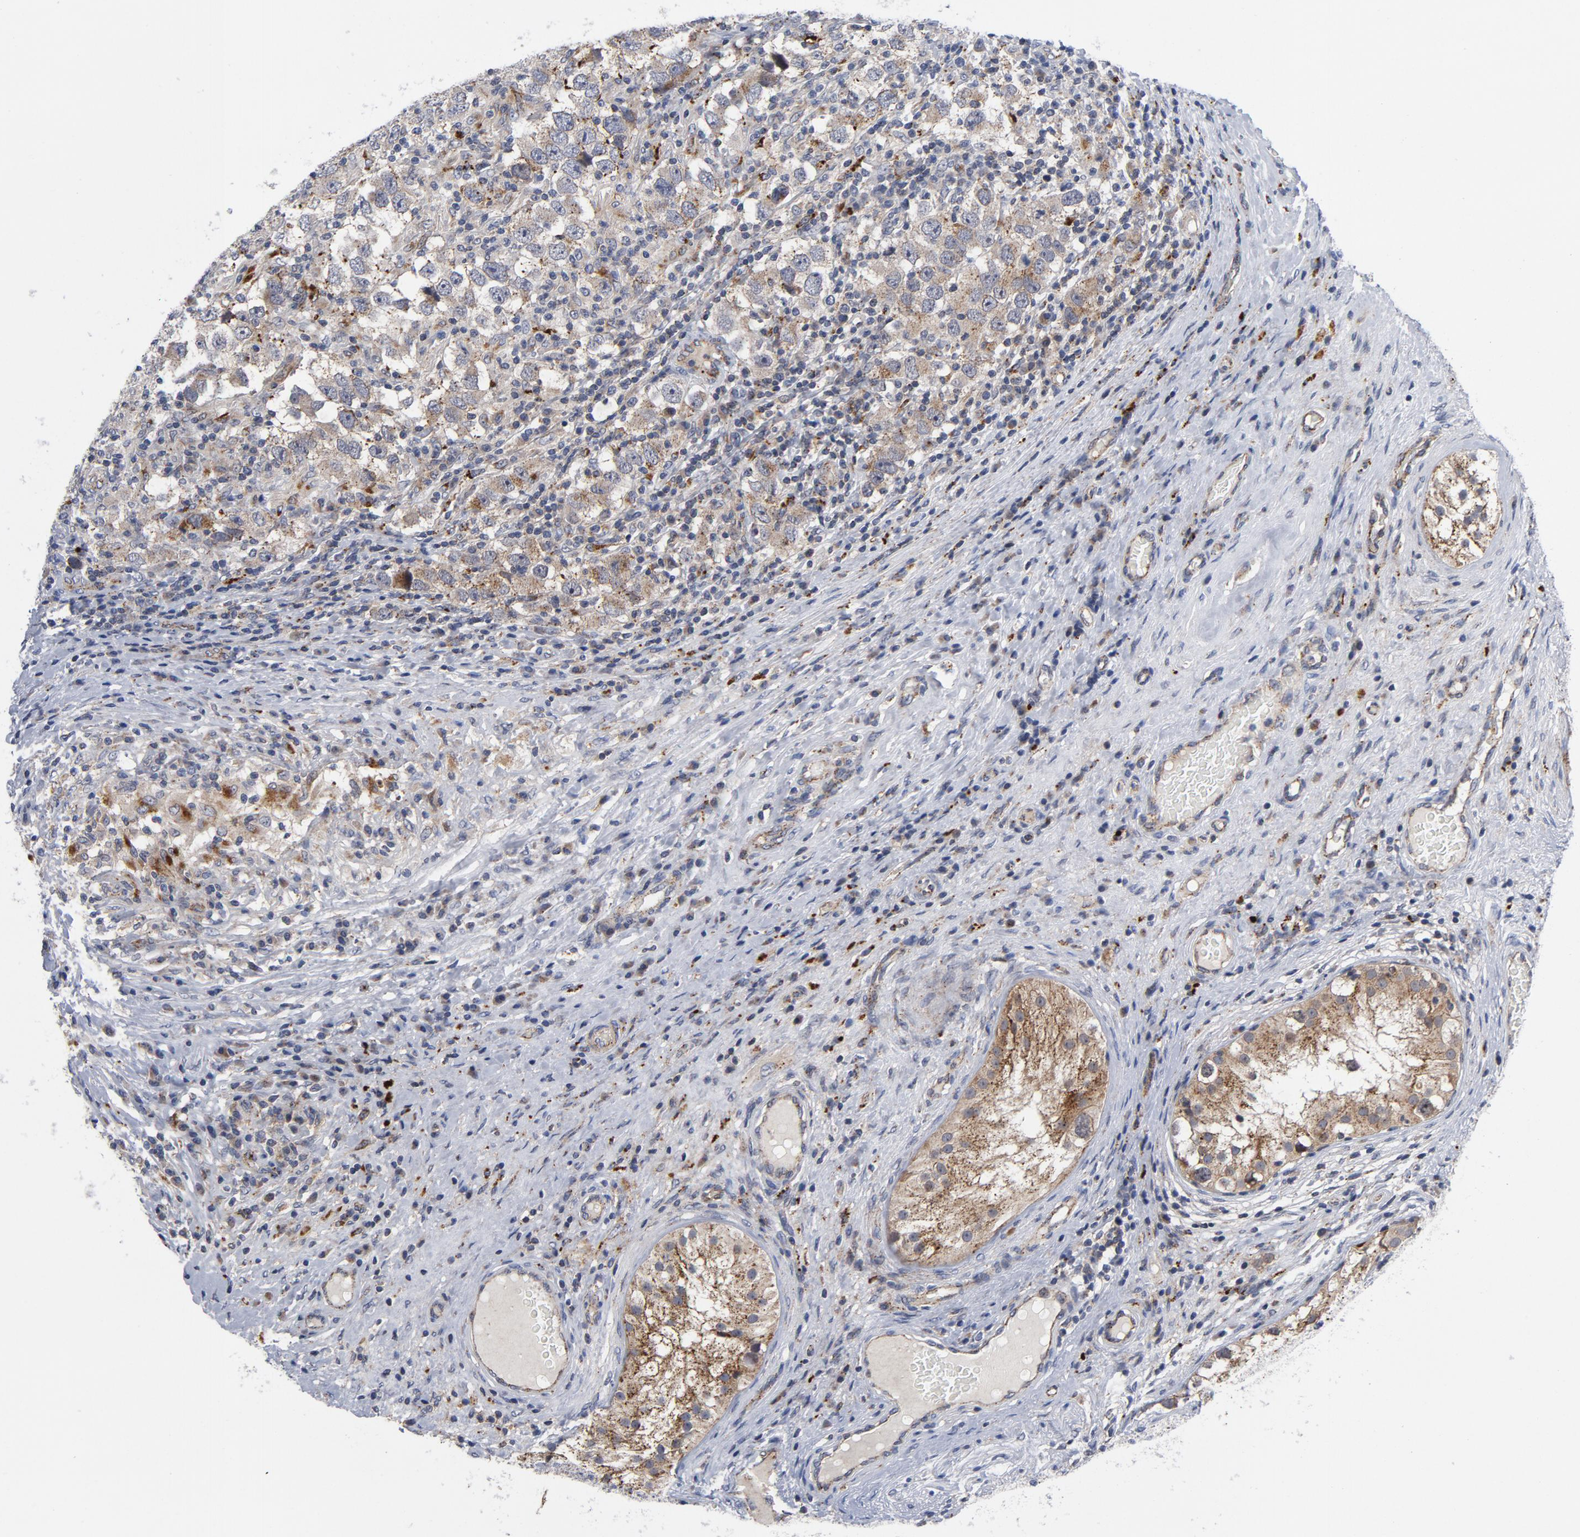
{"staining": {"intensity": "moderate", "quantity": "25%-75%", "location": "cytoplasmic/membranous"}, "tissue": "testis cancer", "cell_type": "Tumor cells", "image_type": "cancer", "snomed": [{"axis": "morphology", "description": "Carcinoma, Embryonal, NOS"}, {"axis": "topography", "description": "Testis"}], "caption": "A micrograph showing moderate cytoplasmic/membranous positivity in about 25%-75% of tumor cells in testis cancer (embryonal carcinoma), as visualized by brown immunohistochemical staining.", "gene": "AKT2", "patient": {"sex": "male", "age": 21}}